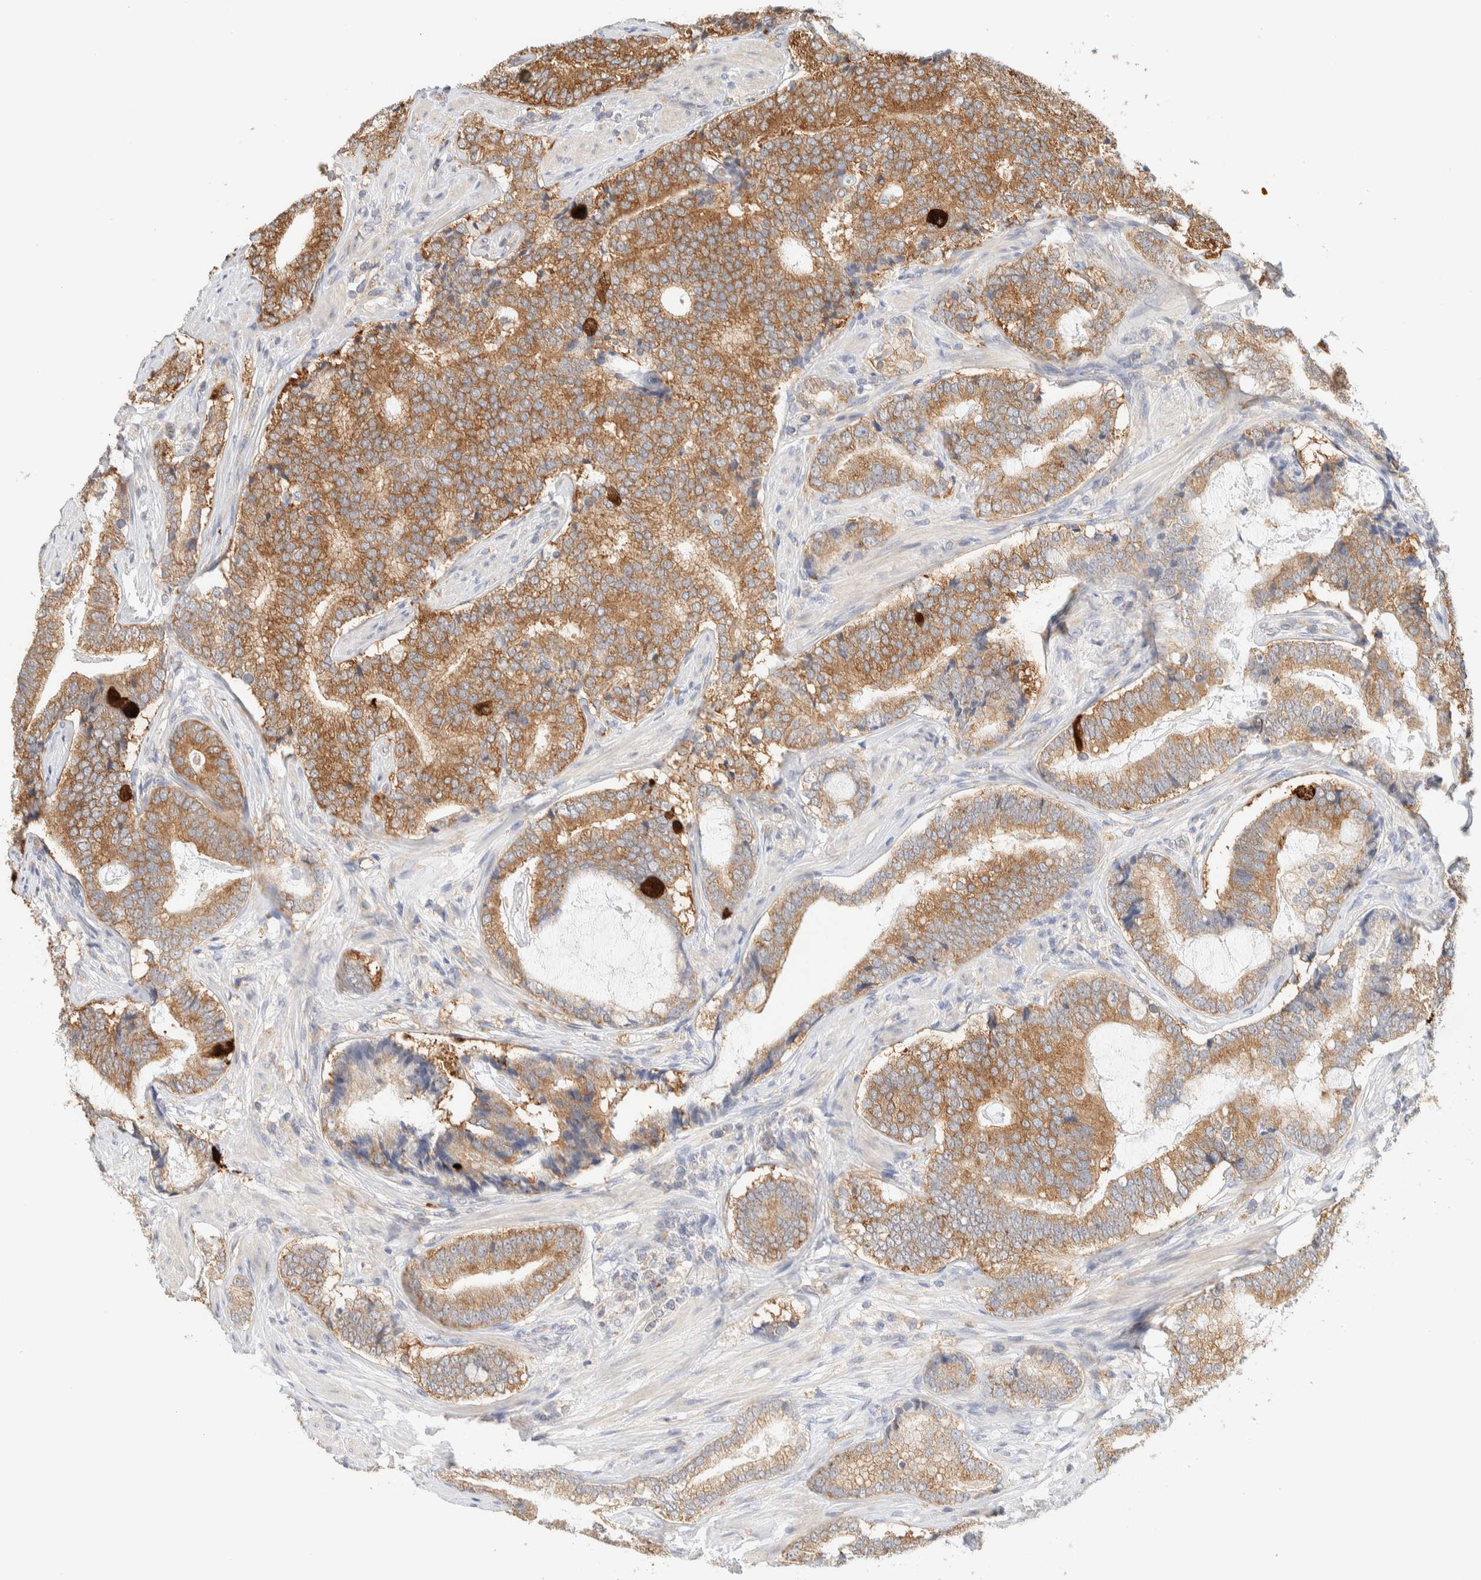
{"staining": {"intensity": "moderate", "quantity": ">75%", "location": "cytoplasmic/membranous"}, "tissue": "prostate cancer", "cell_type": "Tumor cells", "image_type": "cancer", "snomed": [{"axis": "morphology", "description": "Adenocarcinoma, High grade"}, {"axis": "topography", "description": "Prostate"}], "caption": "There is medium levels of moderate cytoplasmic/membranous staining in tumor cells of prostate cancer, as demonstrated by immunohistochemical staining (brown color).", "gene": "TBC1D8B", "patient": {"sex": "male", "age": 55}}